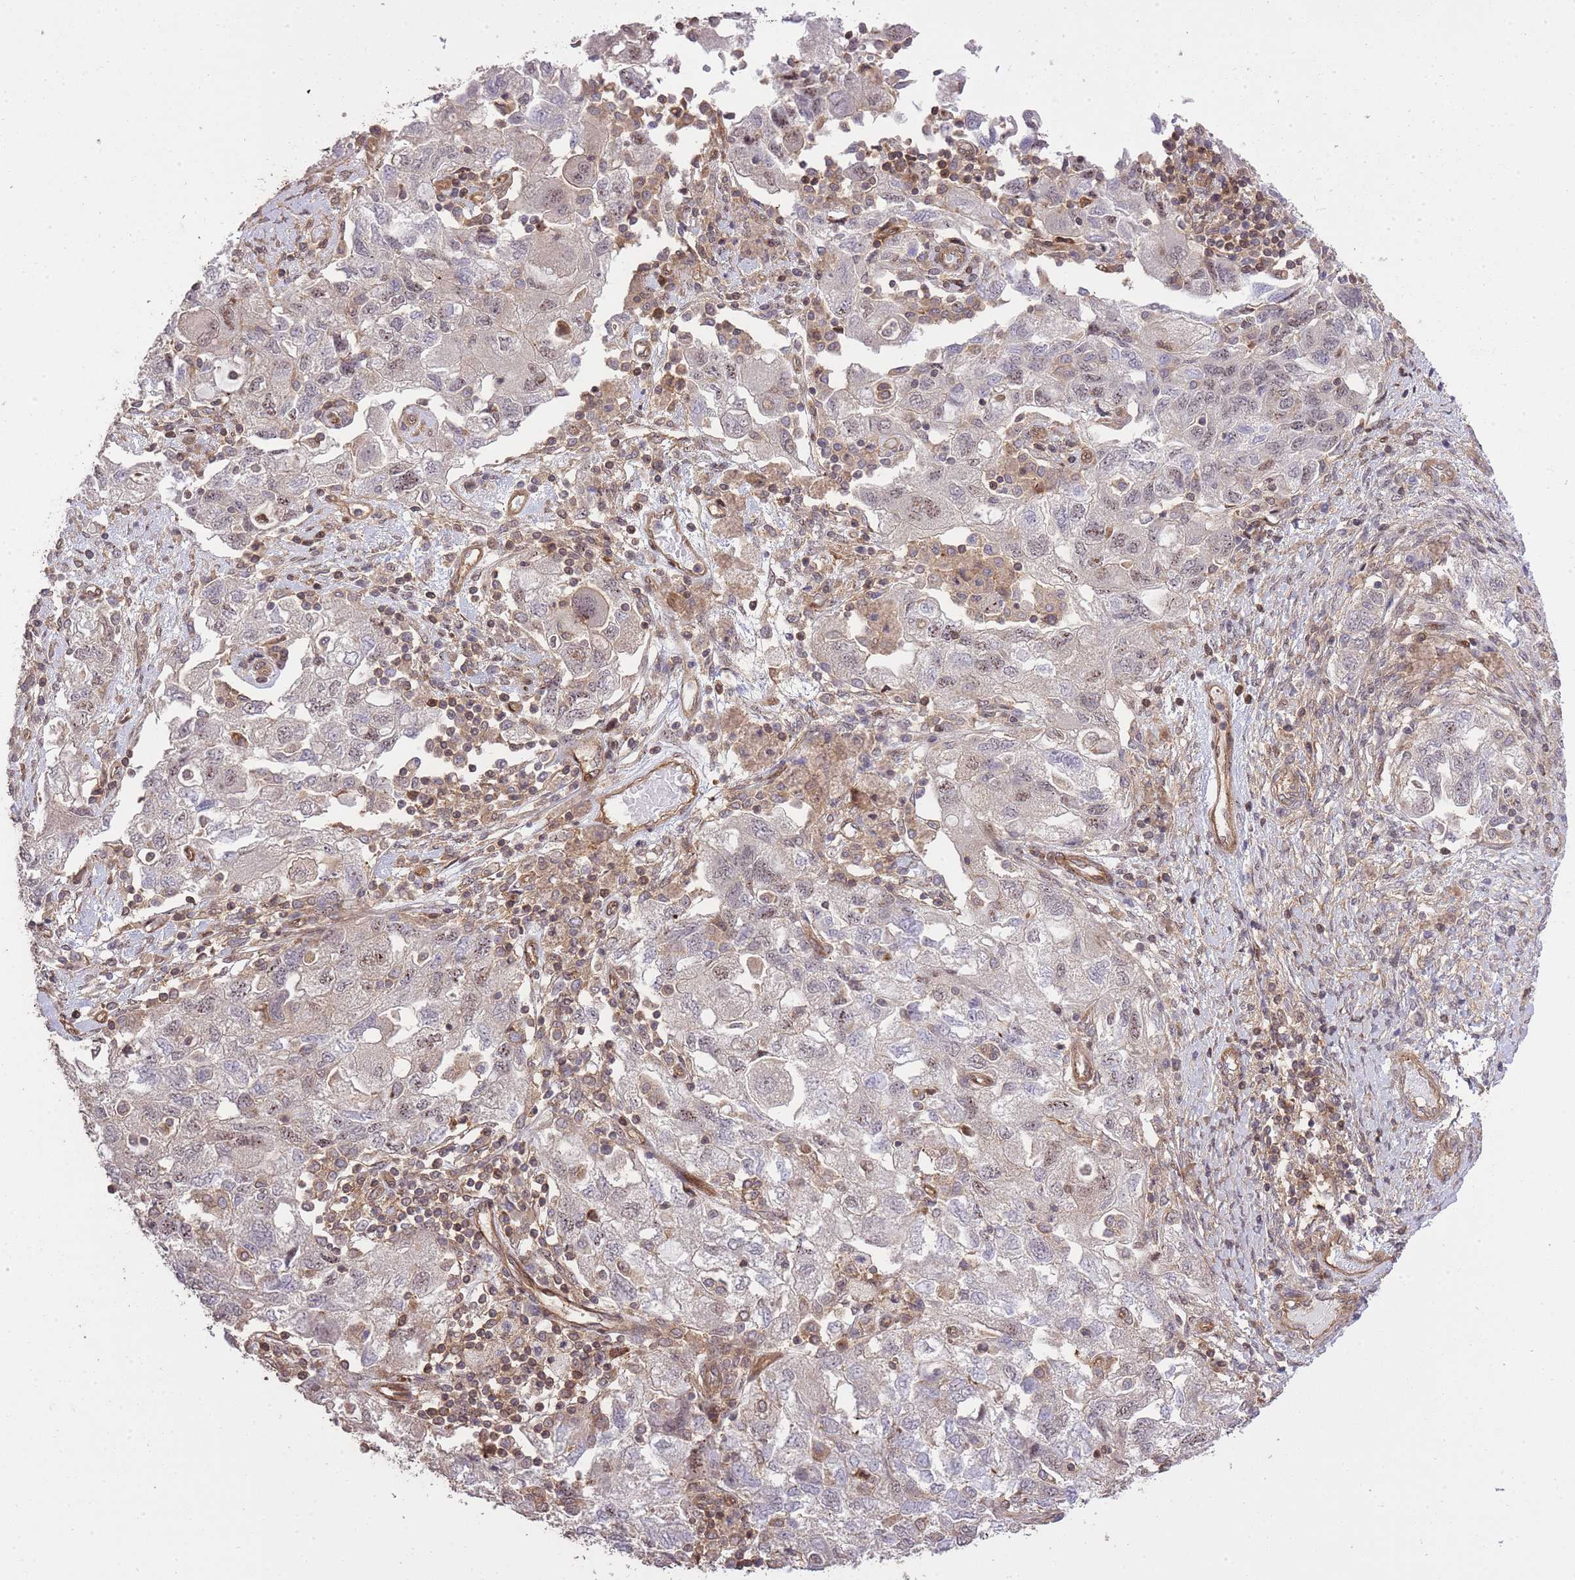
{"staining": {"intensity": "weak", "quantity": "<25%", "location": "nuclear"}, "tissue": "ovarian cancer", "cell_type": "Tumor cells", "image_type": "cancer", "snomed": [{"axis": "morphology", "description": "Carcinoma, NOS"}, {"axis": "morphology", "description": "Cystadenocarcinoma, serous, NOS"}, {"axis": "topography", "description": "Ovary"}], "caption": "Carcinoma (ovarian) stained for a protein using immunohistochemistry (IHC) displays no expression tumor cells.", "gene": "PLD1", "patient": {"sex": "female", "age": 69}}